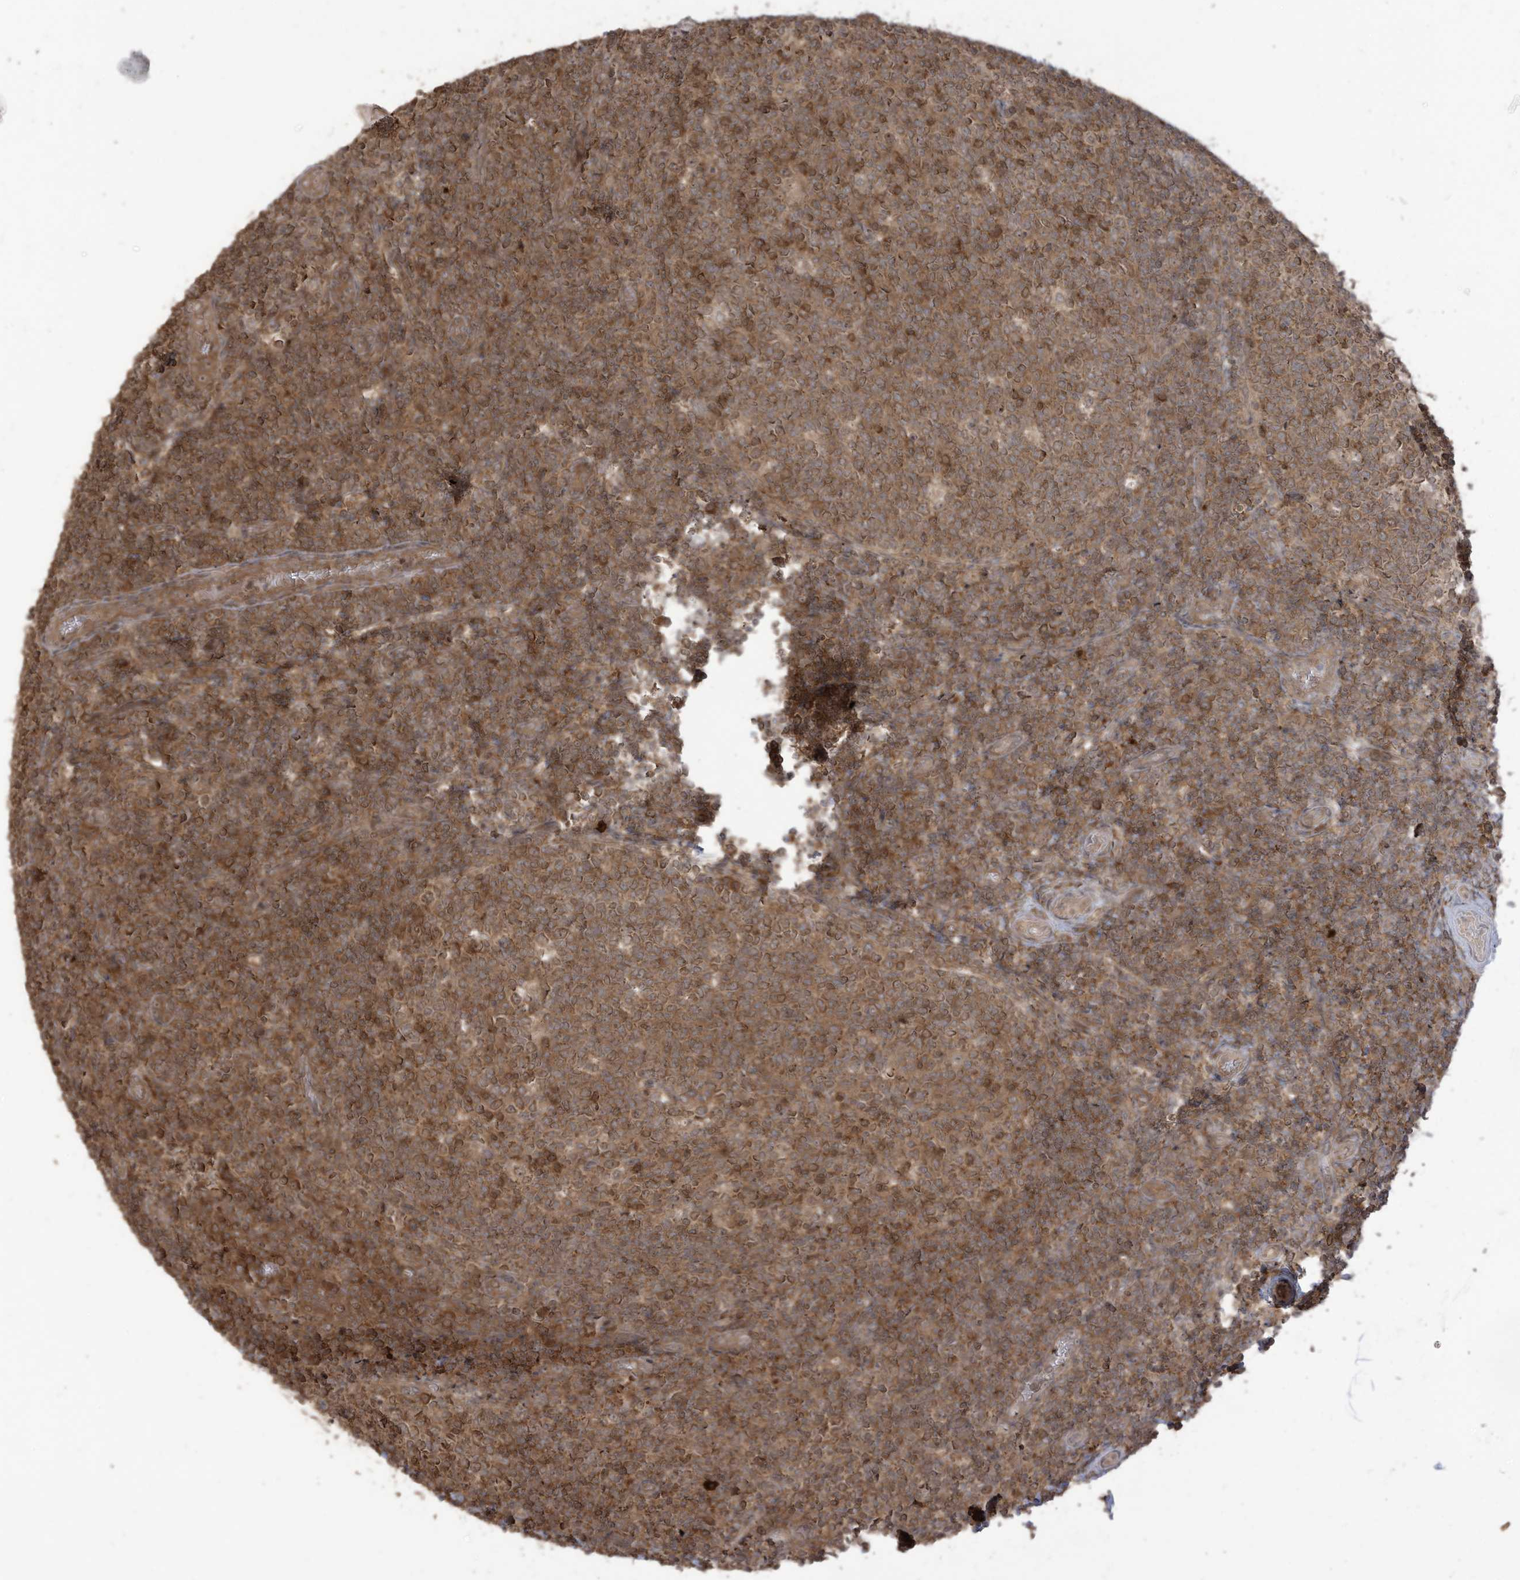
{"staining": {"intensity": "moderate", "quantity": ">75%", "location": "cytoplasmic/membranous"}, "tissue": "tonsil", "cell_type": "Germinal center cells", "image_type": "normal", "snomed": [{"axis": "morphology", "description": "Normal tissue, NOS"}, {"axis": "topography", "description": "Tonsil"}], "caption": "A brown stain shows moderate cytoplasmic/membranous expression of a protein in germinal center cells of unremarkable human tonsil. (Stains: DAB (3,3'-diaminobenzidine) in brown, nuclei in blue, Microscopy: brightfield microscopy at high magnification).", "gene": "CARF", "patient": {"sex": "female", "age": 19}}